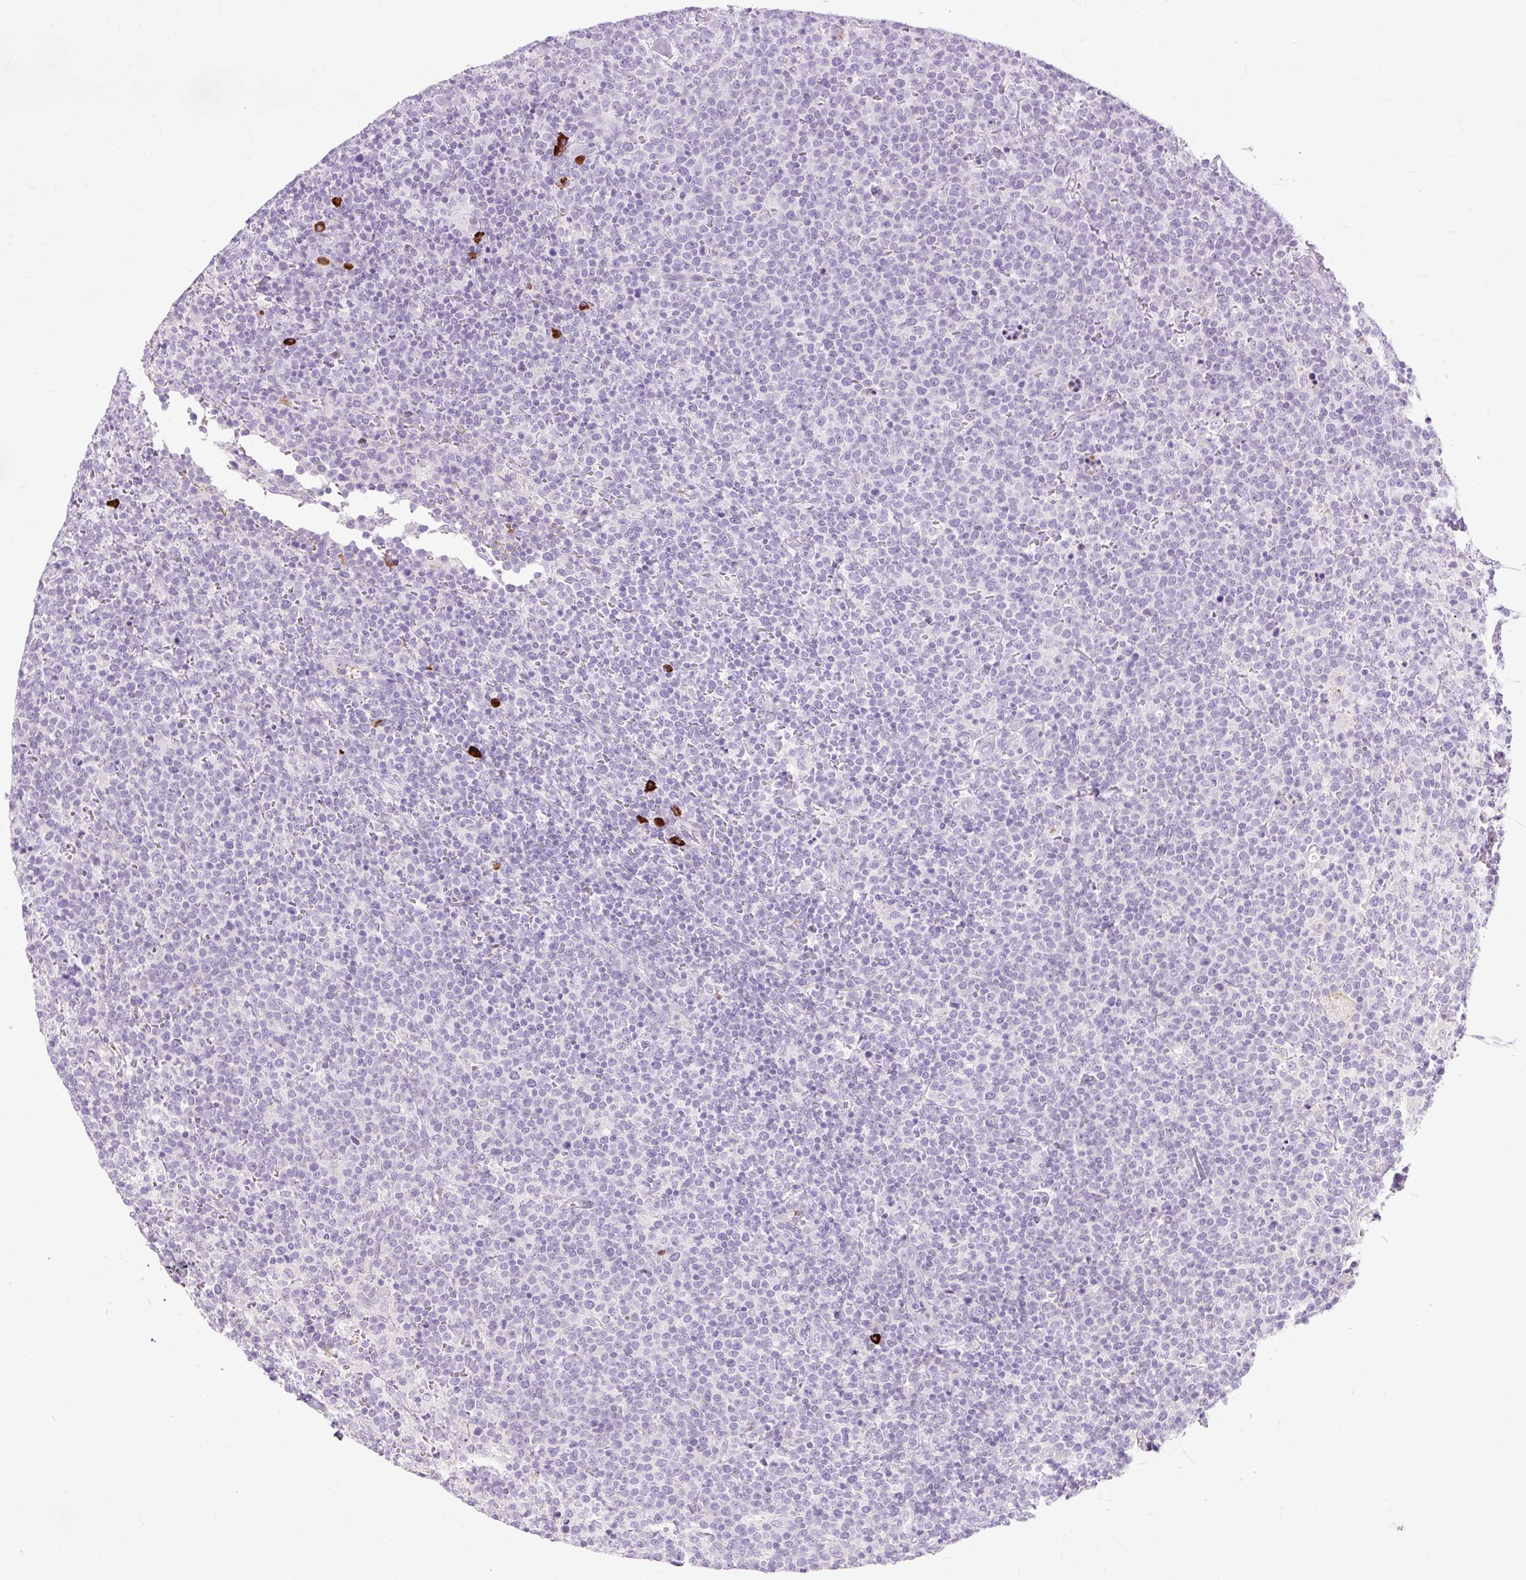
{"staining": {"intensity": "negative", "quantity": "none", "location": "none"}, "tissue": "lymphoma", "cell_type": "Tumor cells", "image_type": "cancer", "snomed": [{"axis": "morphology", "description": "Malignant lymphoma, non-Hodgkin's type, High grade"}, {"axis": "topography", "description": "Lymph node"}], "caption": "Immunohistochemistry of malignant lymphoma, non-Hodgkin's type (high-grade) reveals no staining in tumor cells.", "gene": "ARRDC2", "patient": {"sex": "male", "age": 61}}